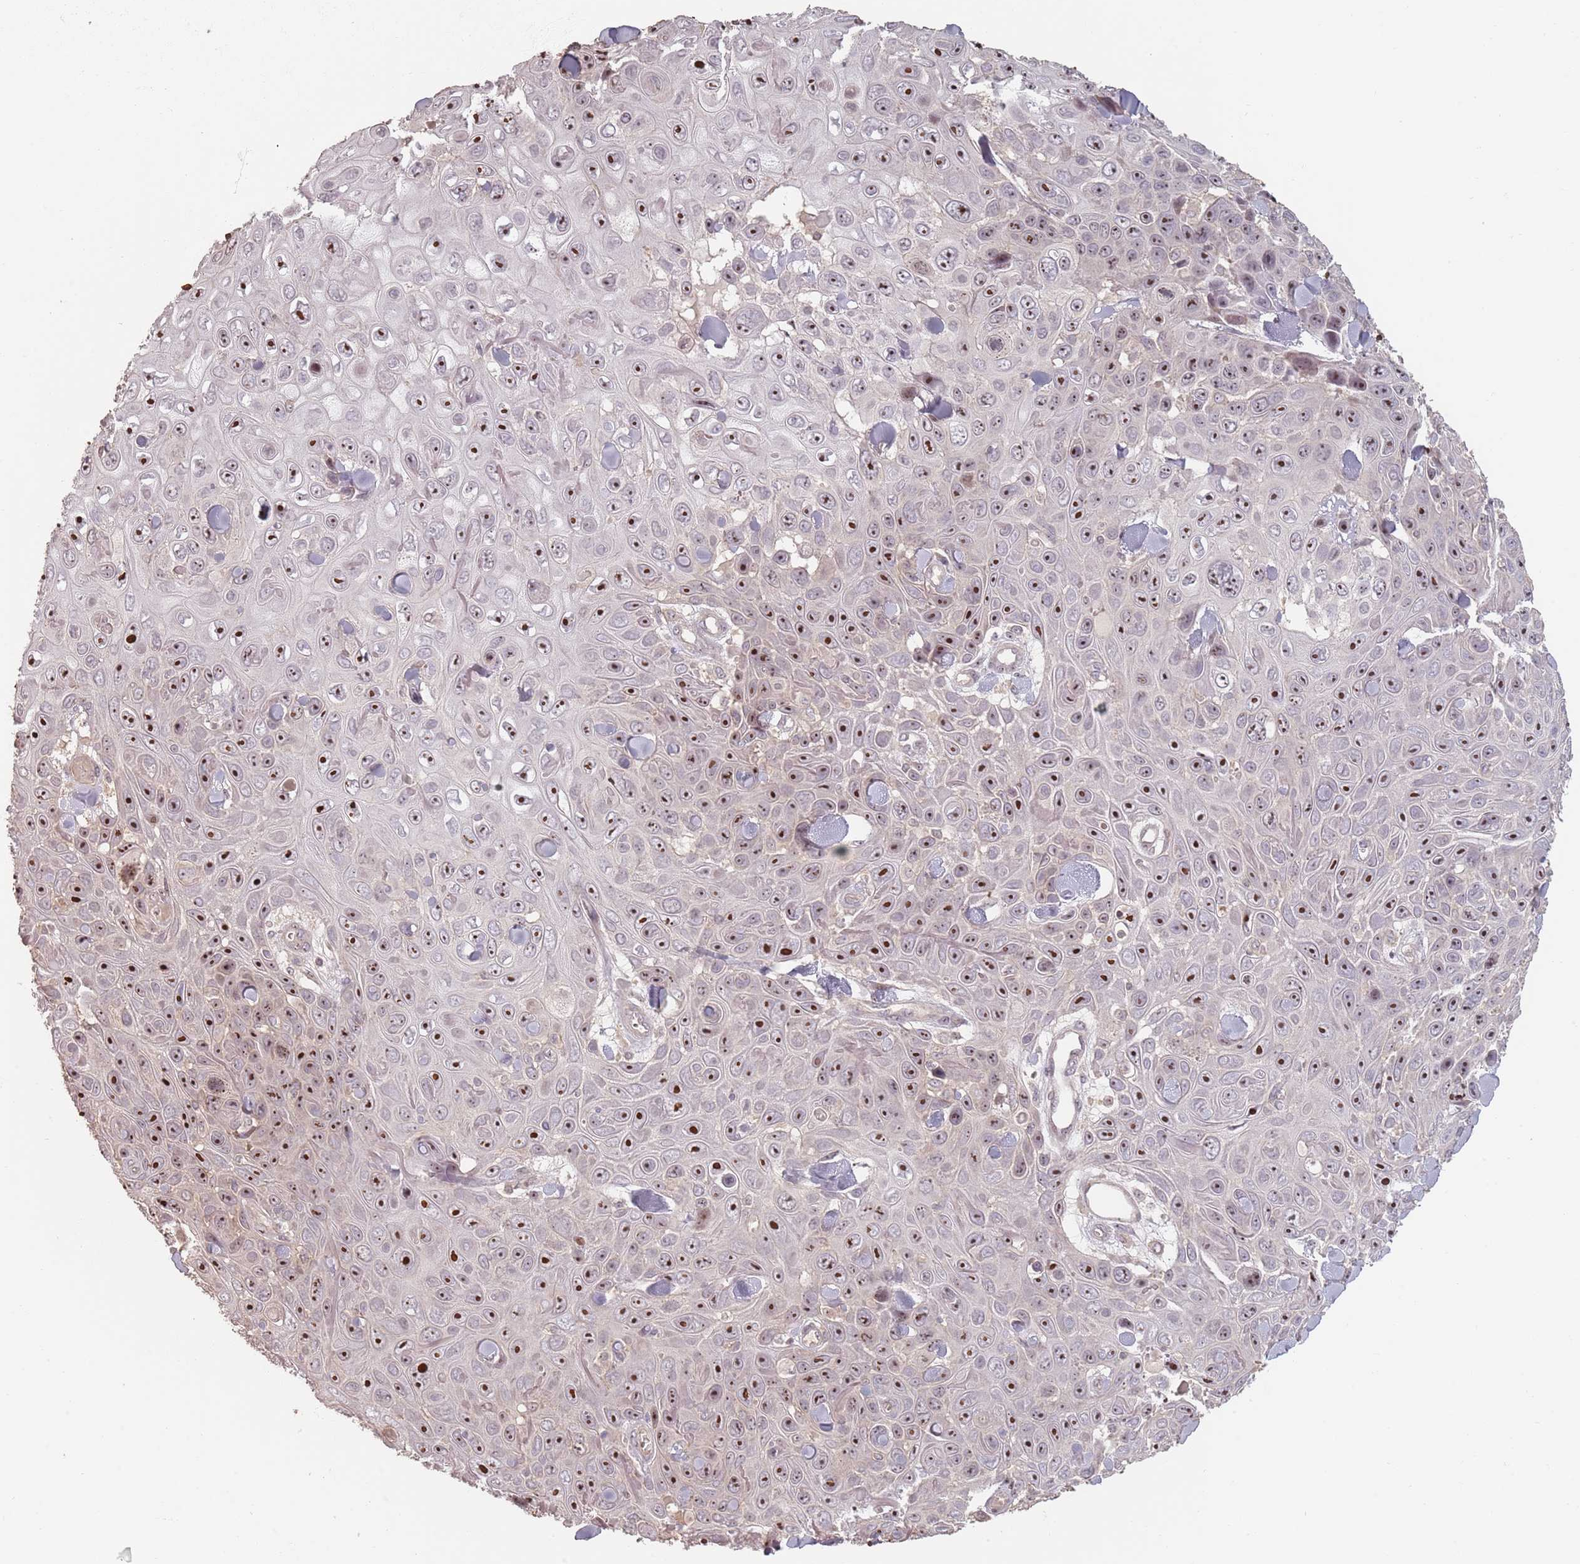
{"staining": {"intensity": "strong", "quantity": ">75%", "location": "nuclear"}, "tissue": "skin cancer", "cell_type": "Tumor cells", "image_type": "cancer", "snomed": [{"axis": "morphology", "description": "Squamous cell carcinoma, NOS"}, {"axis": "topography", "description": "Skin"}], "caption": "This micrograph reveals IHC staining of skin cancer, with high strong nuclear staining in approximately >75% of tumor cells.", "gene": "ADTRP", "patient": {"sex": "male", "age": 82}}